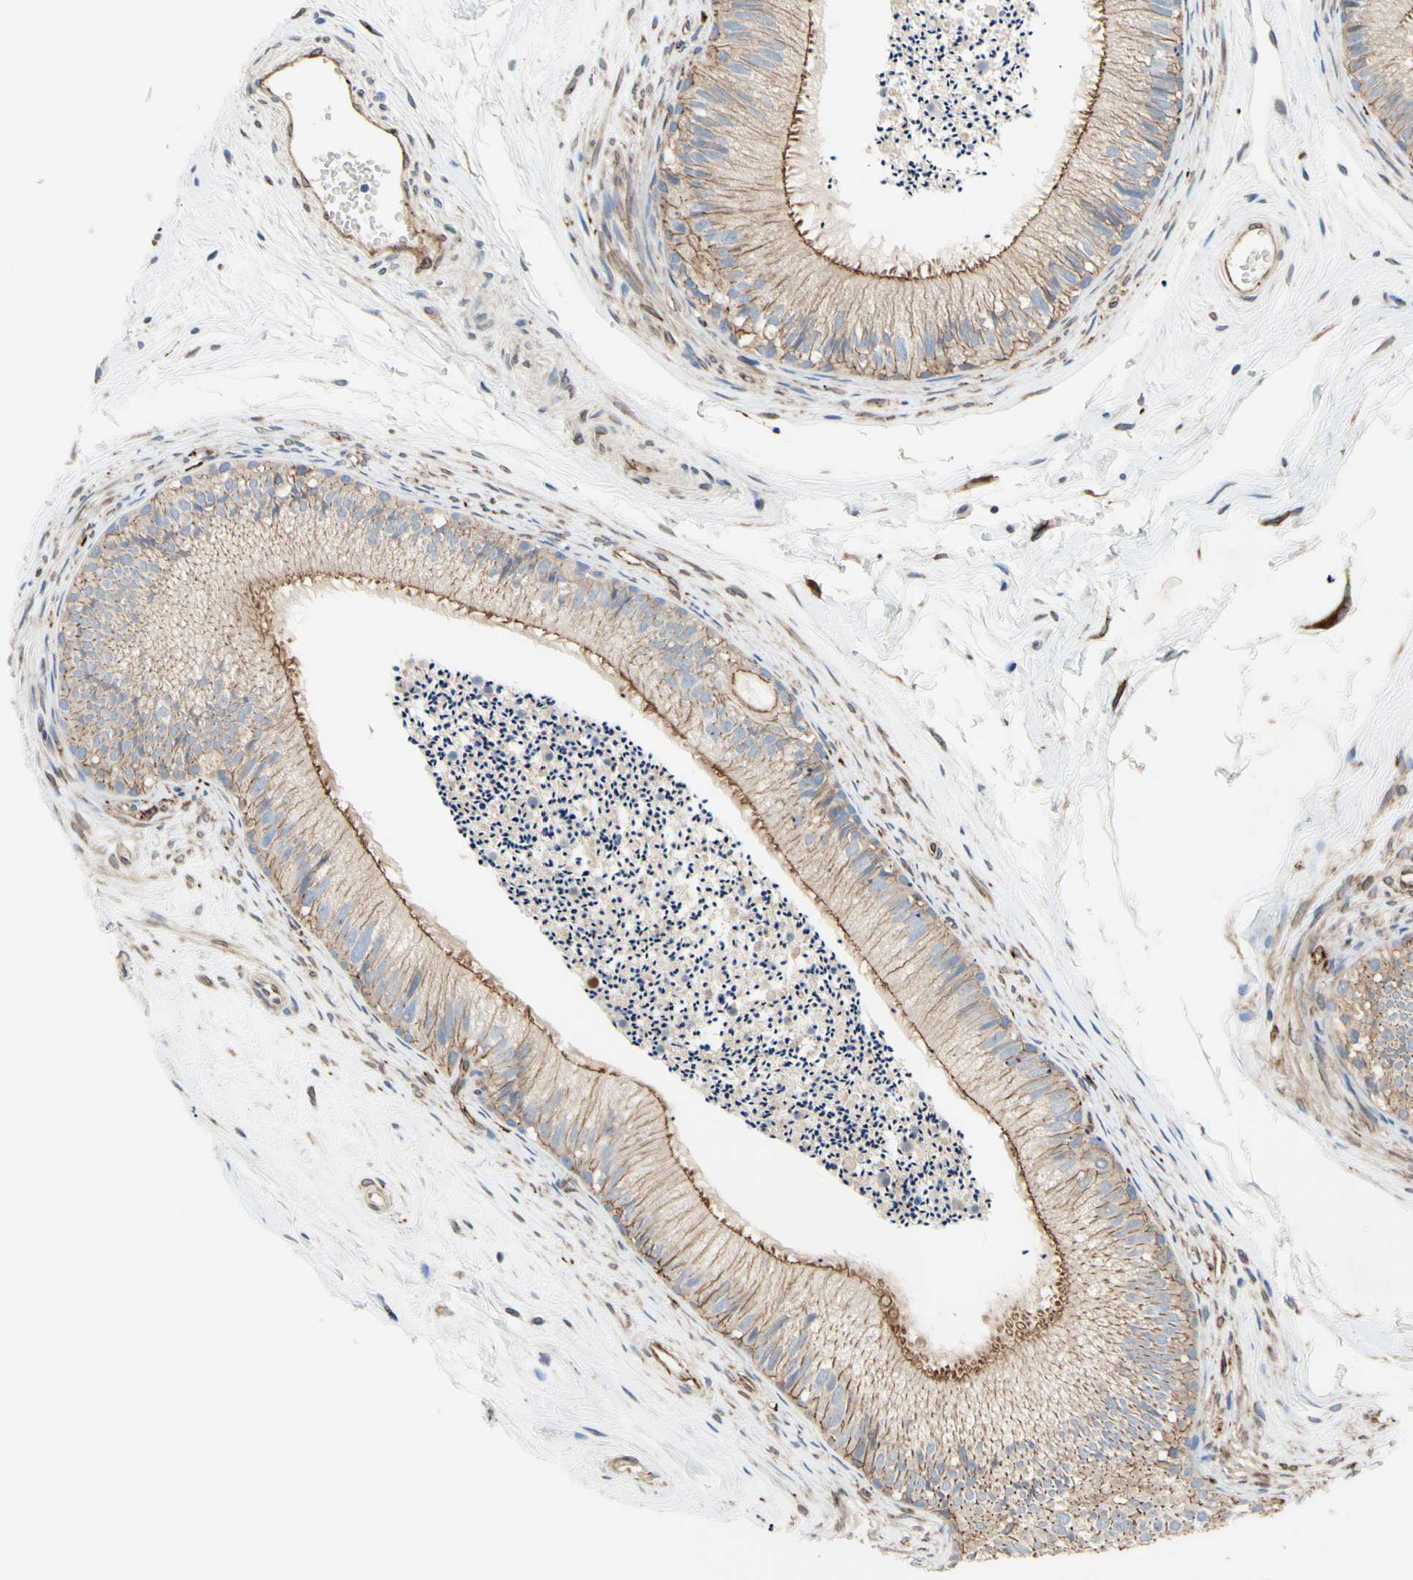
{"staining": {"intensity": "weak", "quantity": ">75%", "location": "cytoplasmic/membranous"}, "tissue": "epididymis", "cell_type": "Glandular cells", "image_type": "normal", "snomed": [{"axis": "morphology", "description": "Normal tissue, NOS"}, {"axis": "topography", "description": "Epididymis"}], "caption": "Immunohistochemistry (IHC) image of unremarkable epididymis stained for a protein (brown), which reveals low levels of weak cytoplasmic/membranous staining in approximately >75% of glandular cells.", "gene": "TRAF2", "patient": {"sex": "male", "age": 56}}